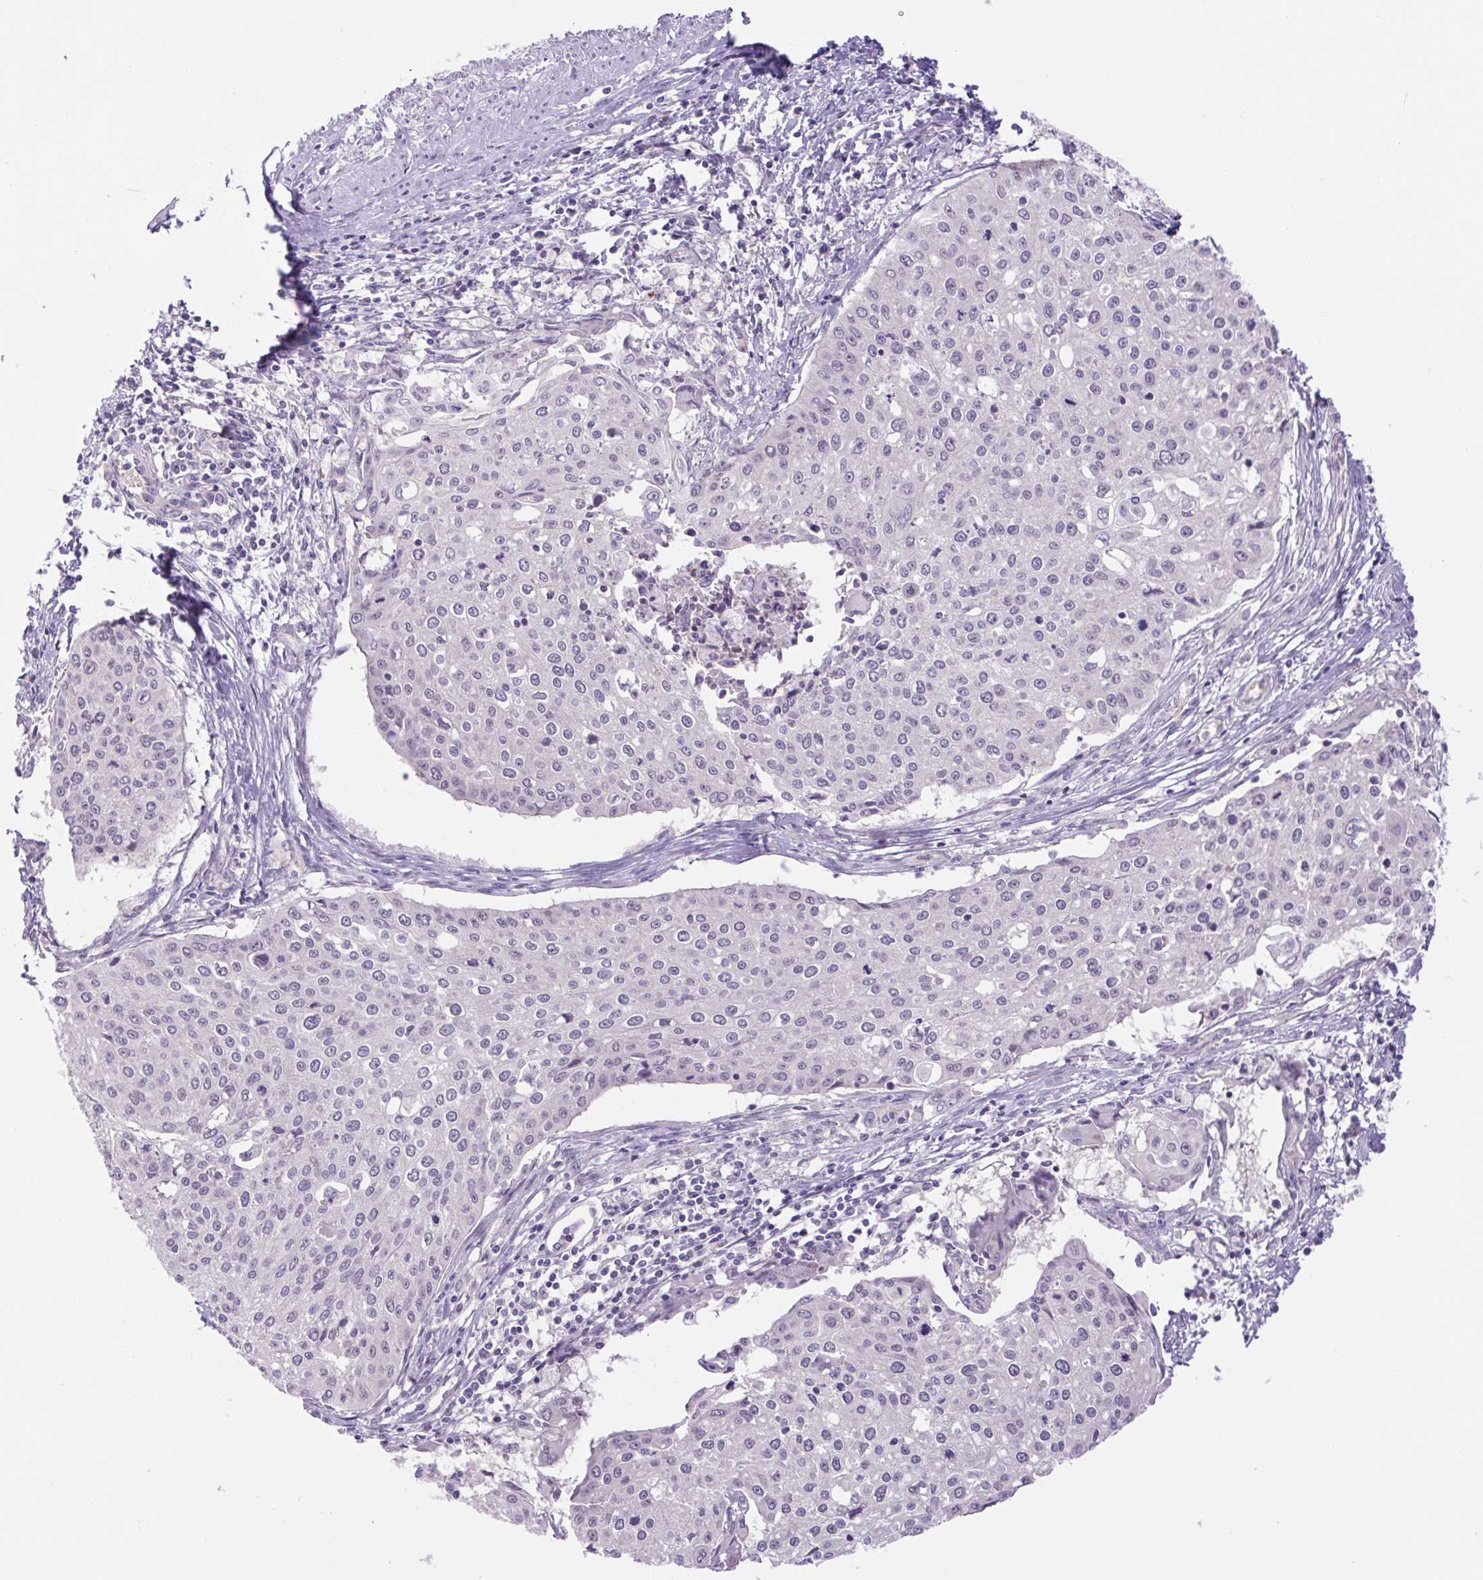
{"staining": {"intensity": "negative", "quantity": "none", "location": "none"}, "tissue": "cervical cancer", "cell_type": "Tumor cells", "image_type": "cancer", "snomed": [{"axis": "morphology", "description": "Squamous cell carcinoma, NOS"}, {"axis": "topography", "description": "Cervix"}], "caption": "The micrograph exhibits no staining of tumor cells in cervical cancer (squamous cell carcinoma).", "gene": "FAM177B", "patient": {"sex": "female", "age": 38}}